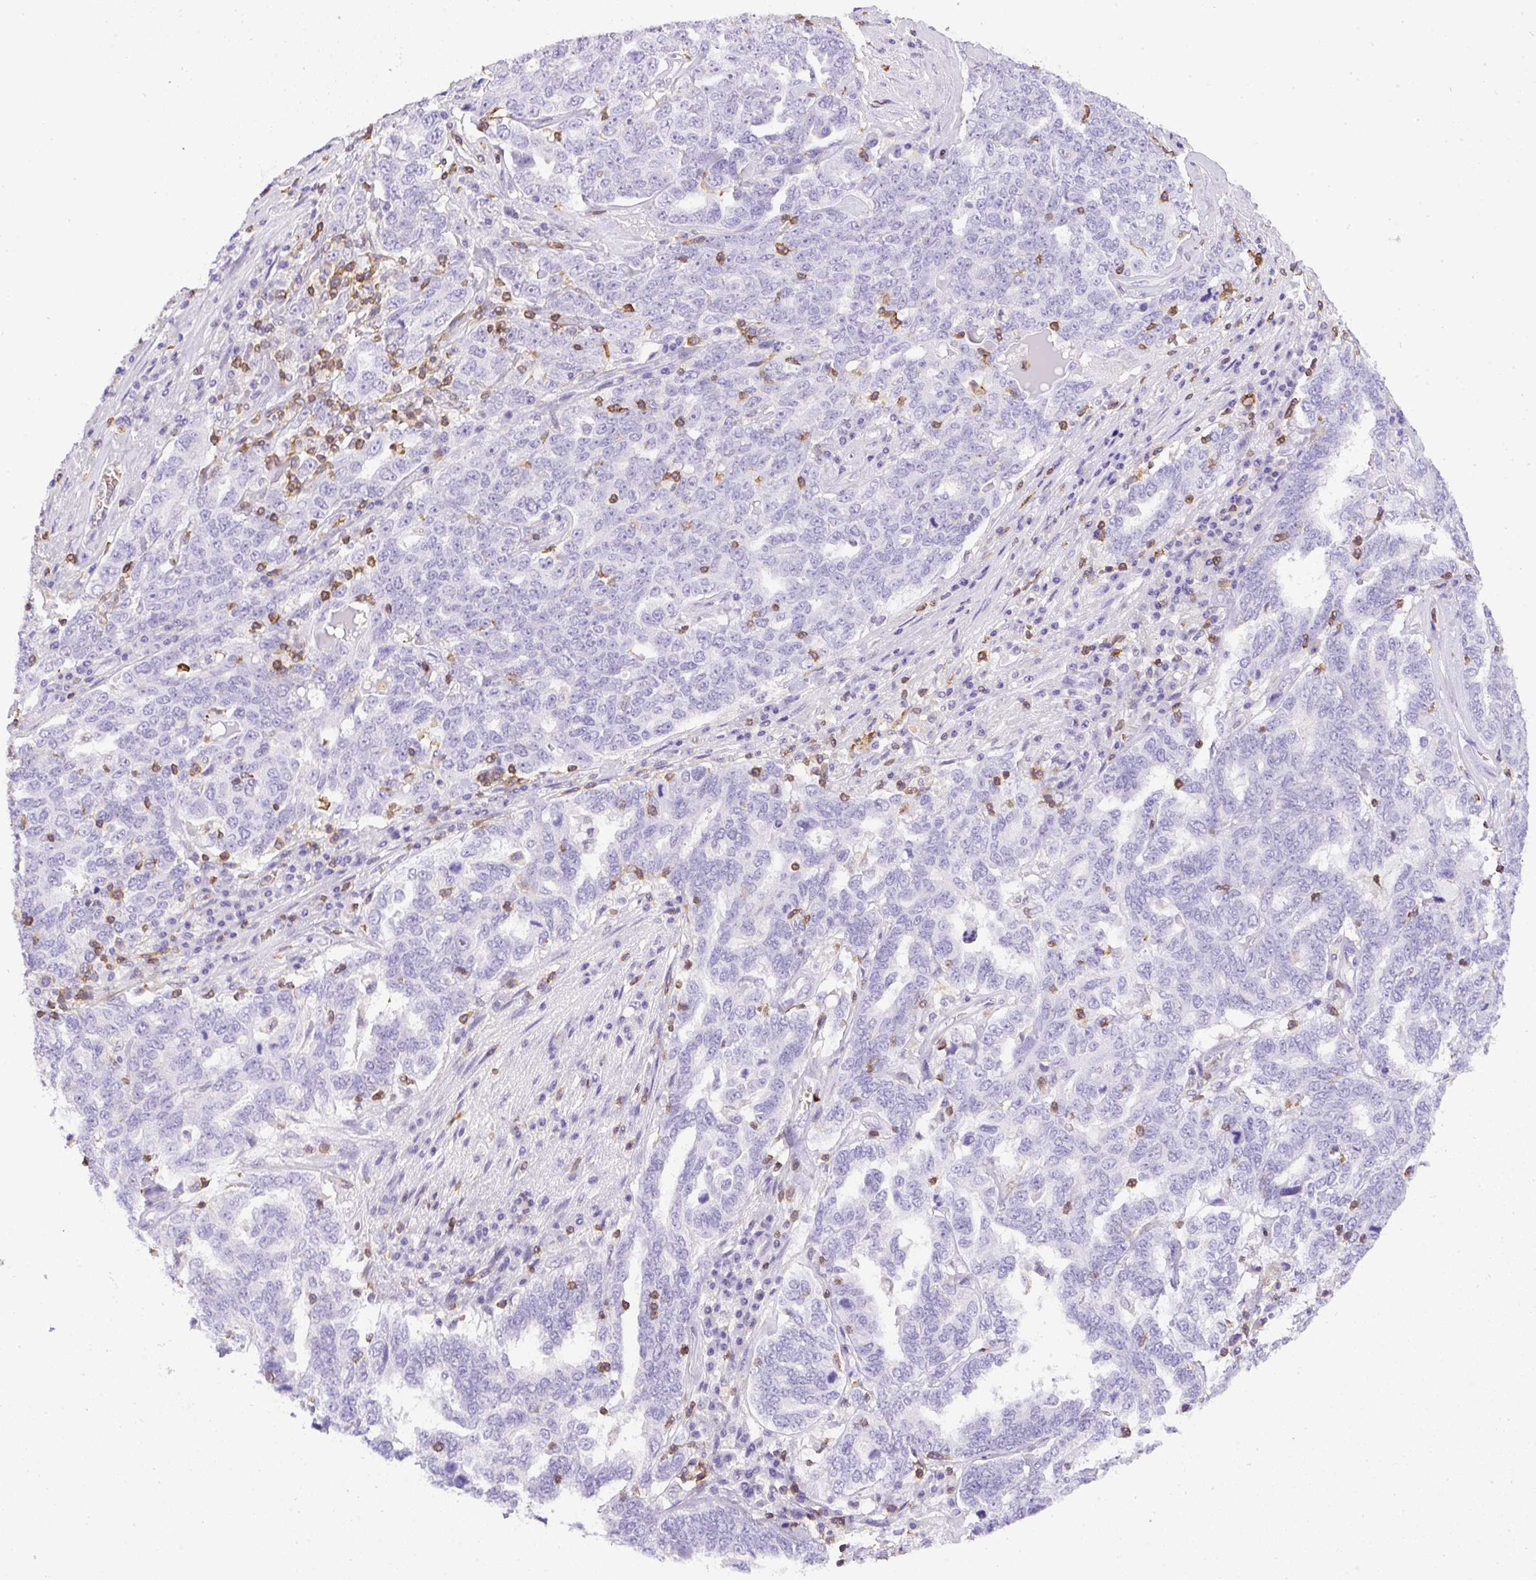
{"staining": {"intensity": "negative", "quantity": "none", "location": "none"}, "tissue": "ovarian cancer", "cell_type": "Tumor cells", "image_type": "cancer", "snomed": [{"axis": "morphology", "description": "Carcinoma, endometroid"}, {"axis": "topography", "description": "Ovary"}], "caption": "Immunohistochemistry (IHC) histopathology image of neoplastic tissue: human ovarian endometroid carcinoma stained with DAB displays no significant protein expression in tumor cells.", "gene": "FAM228B", "patient": {"sex": "female", "age": 62}}